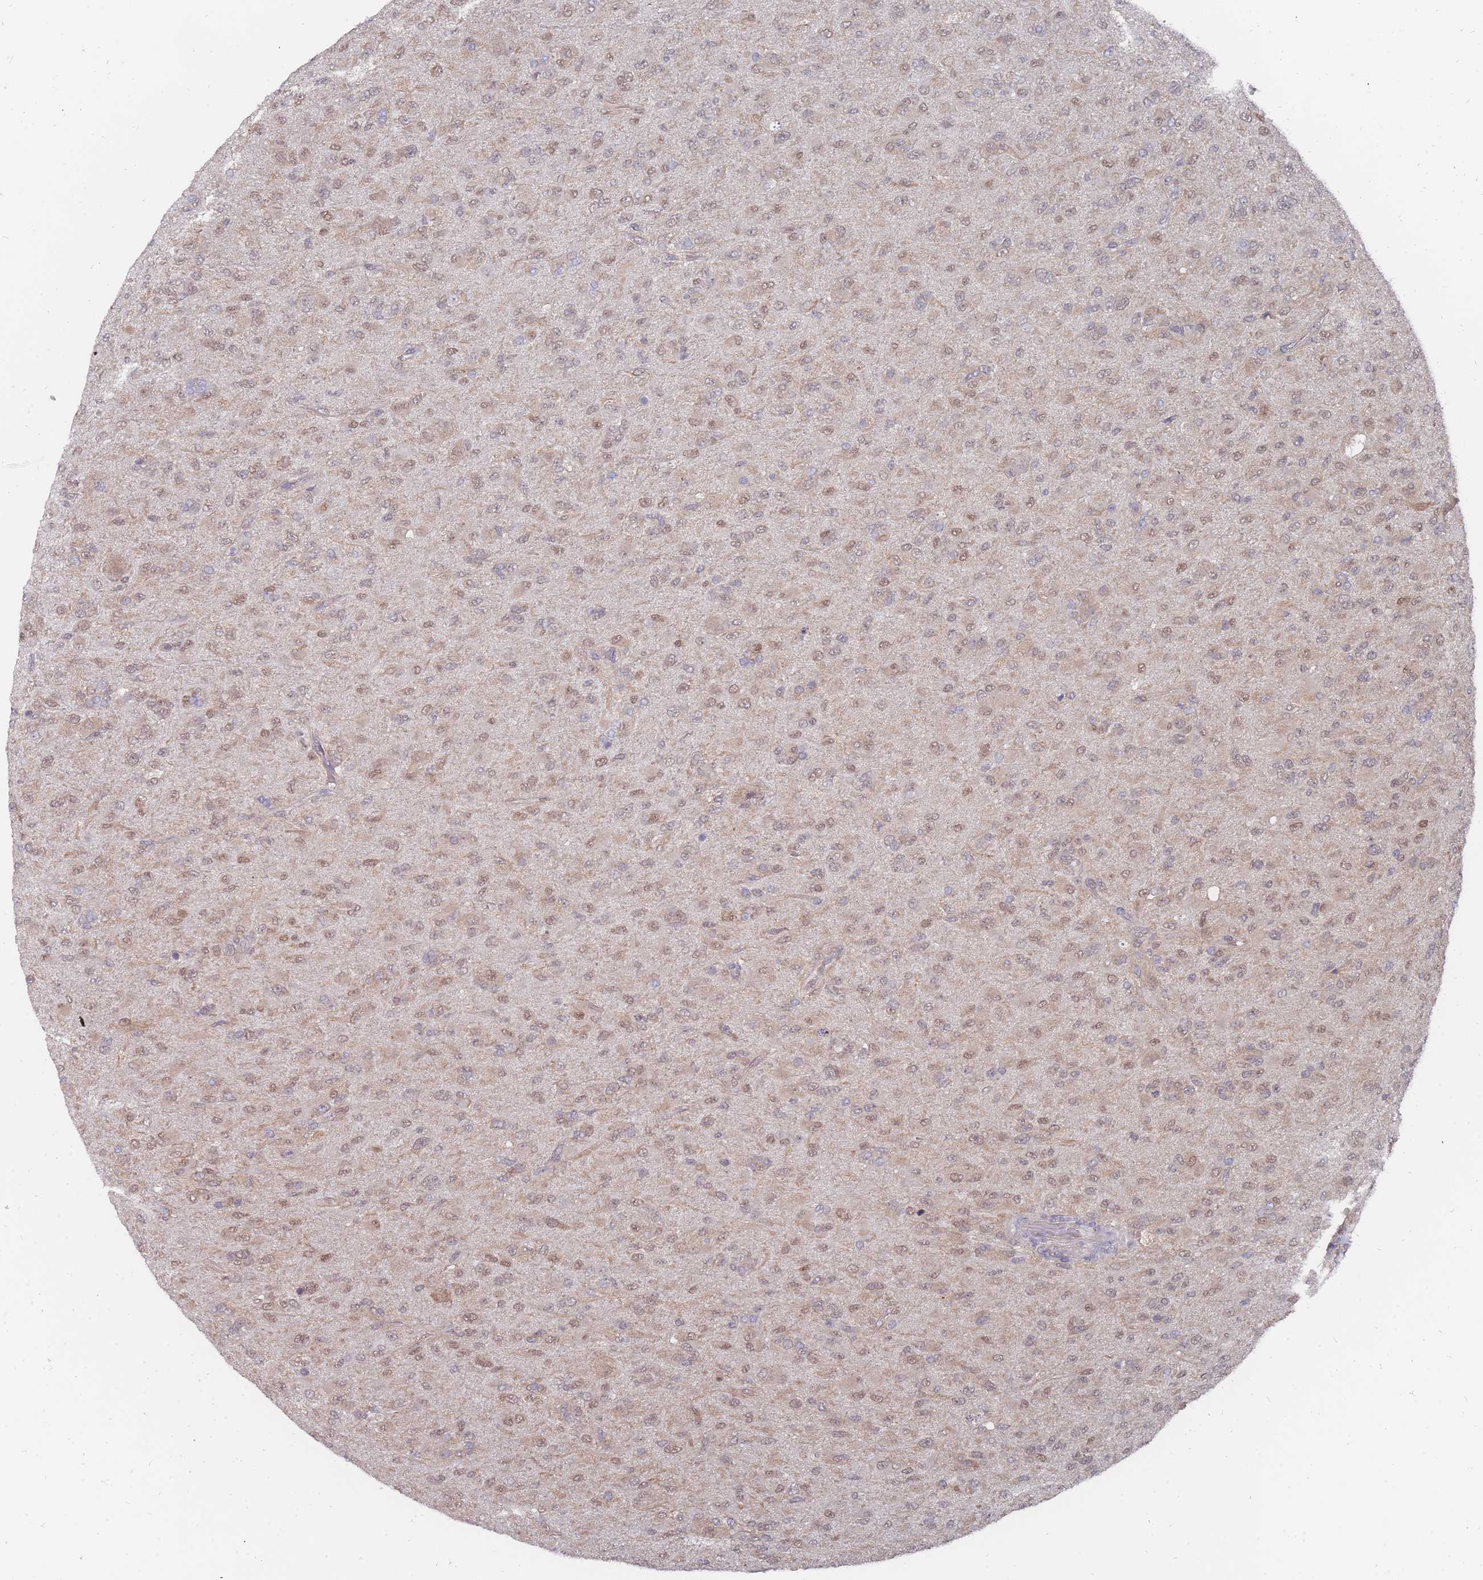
{"staining": {"intensity": "weak", "quantity": "25%-75%", "location": "cytoplasmic/membranous,nuclear"}, "tissue": "glioma", "cell_type": "Tumor cells", "image_type": "cancer", "snomed": [{"axis": "morphology", "description": "Glioma, malignant, Low grade"}, {"axis": "topography", "description": "Brain"}], "caption": "This image displays immunohistochemistry (IHC) staining of low-grade glioma (malignant), with low weak cytoplasmic/membranous and nuclear positivity in approximately 25%-75% of tumor cells.", "gene": "NKD1", "patient": {"sex": "male", "age": 65}}